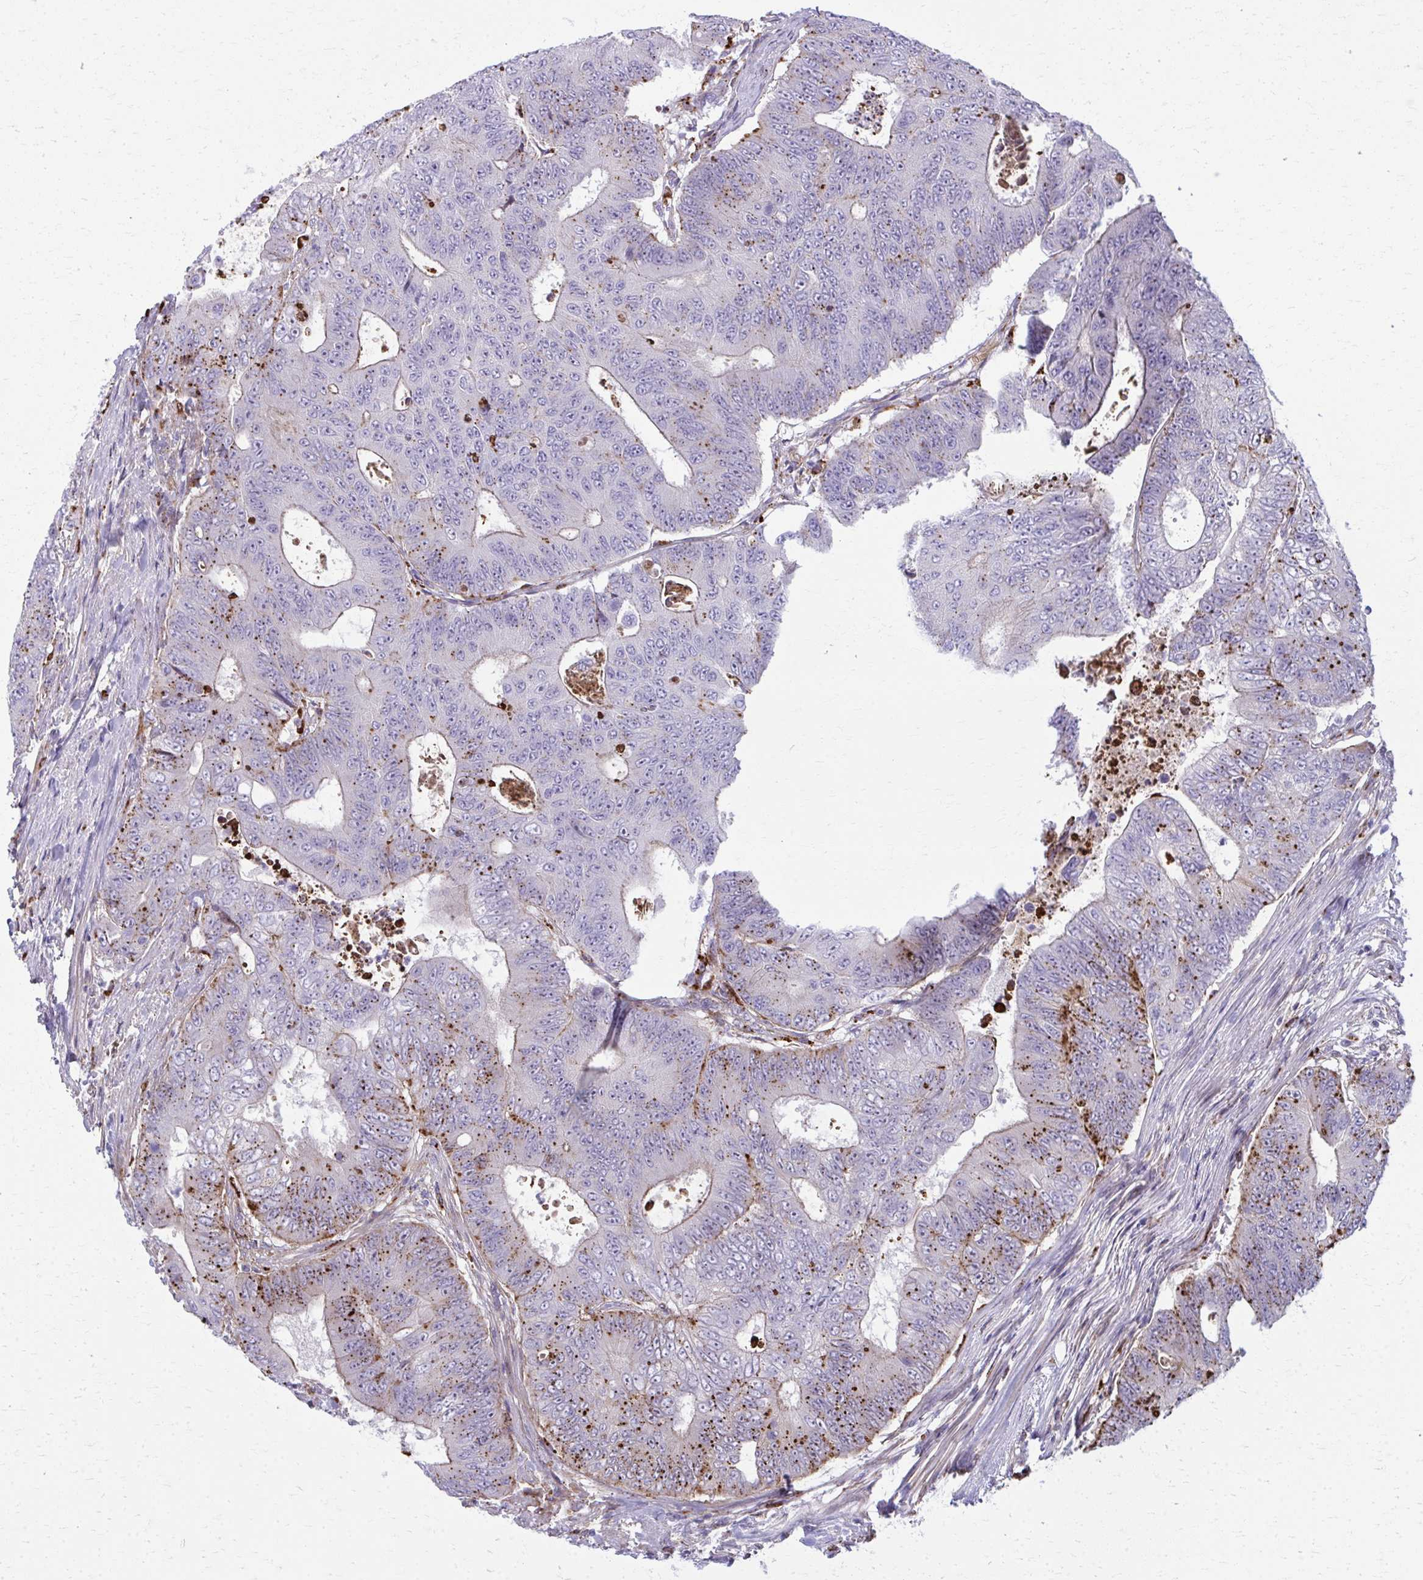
{"staining": {"intensity": "moderate", "quantity": "25%-75%", "location": "cytoplasmic/membranous"}, "tissue": "colorectal cancer", "cell_type": "Tumor cells", "image_type": "cancer", "snomed": [{"axis": "morphology", "description": "Adenocarcinoma, NOS"}, {"axis": "topography", "description": "Colon"}], "caption": "The image displays staining of adenocarcinoma (colorectal), revealing moderate cytoplasmic/membranous protein staining (brown color) within tumor cells.", "gene": "LRRC4B", "patient": {"sex": "female", "age": 48}}